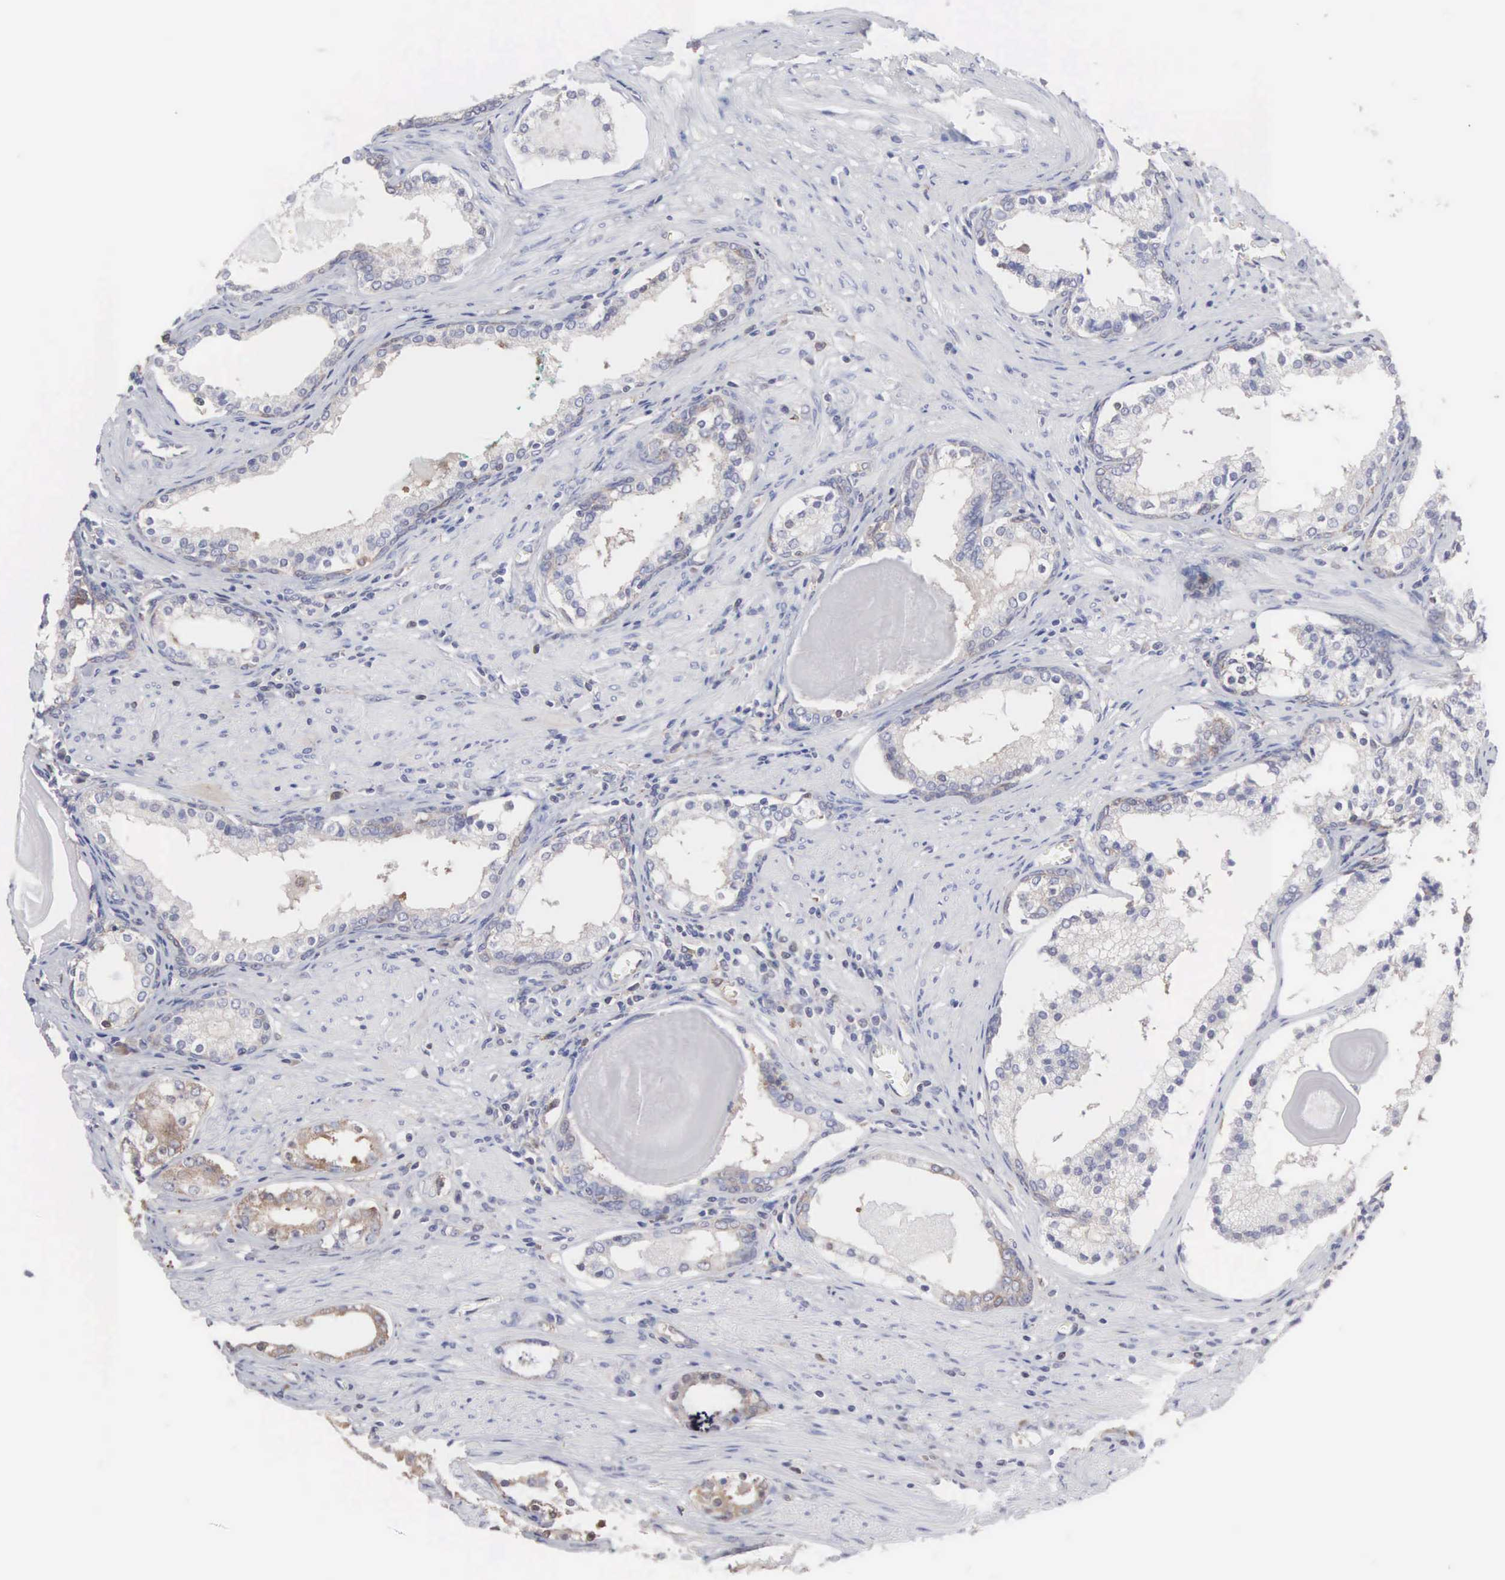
{"staining": {"intensity": "weak", "quantity": "25%-75%", "location": "cytoplasmic/membranous"}, "tissue": "prostate cancer", "cell_type": "Tumor cells", "image_type": "cancer", "snomed": [{"axis": "morphology", "description": "Adenocarcinoma, Medium grade"}, {"axis": "topography", "description": "Prostate"}], "caption": "Immunohistochemistry histopathology image of prostate adenocarcinoma (medium-grade) stained for a protein (brown), which shows low levels of weak cytoplasmic/membranous expression in approximately 25%-75% of tumor cells.", "gene": "MTHFD1", "patient": {"sex": "male", "age": 73}}